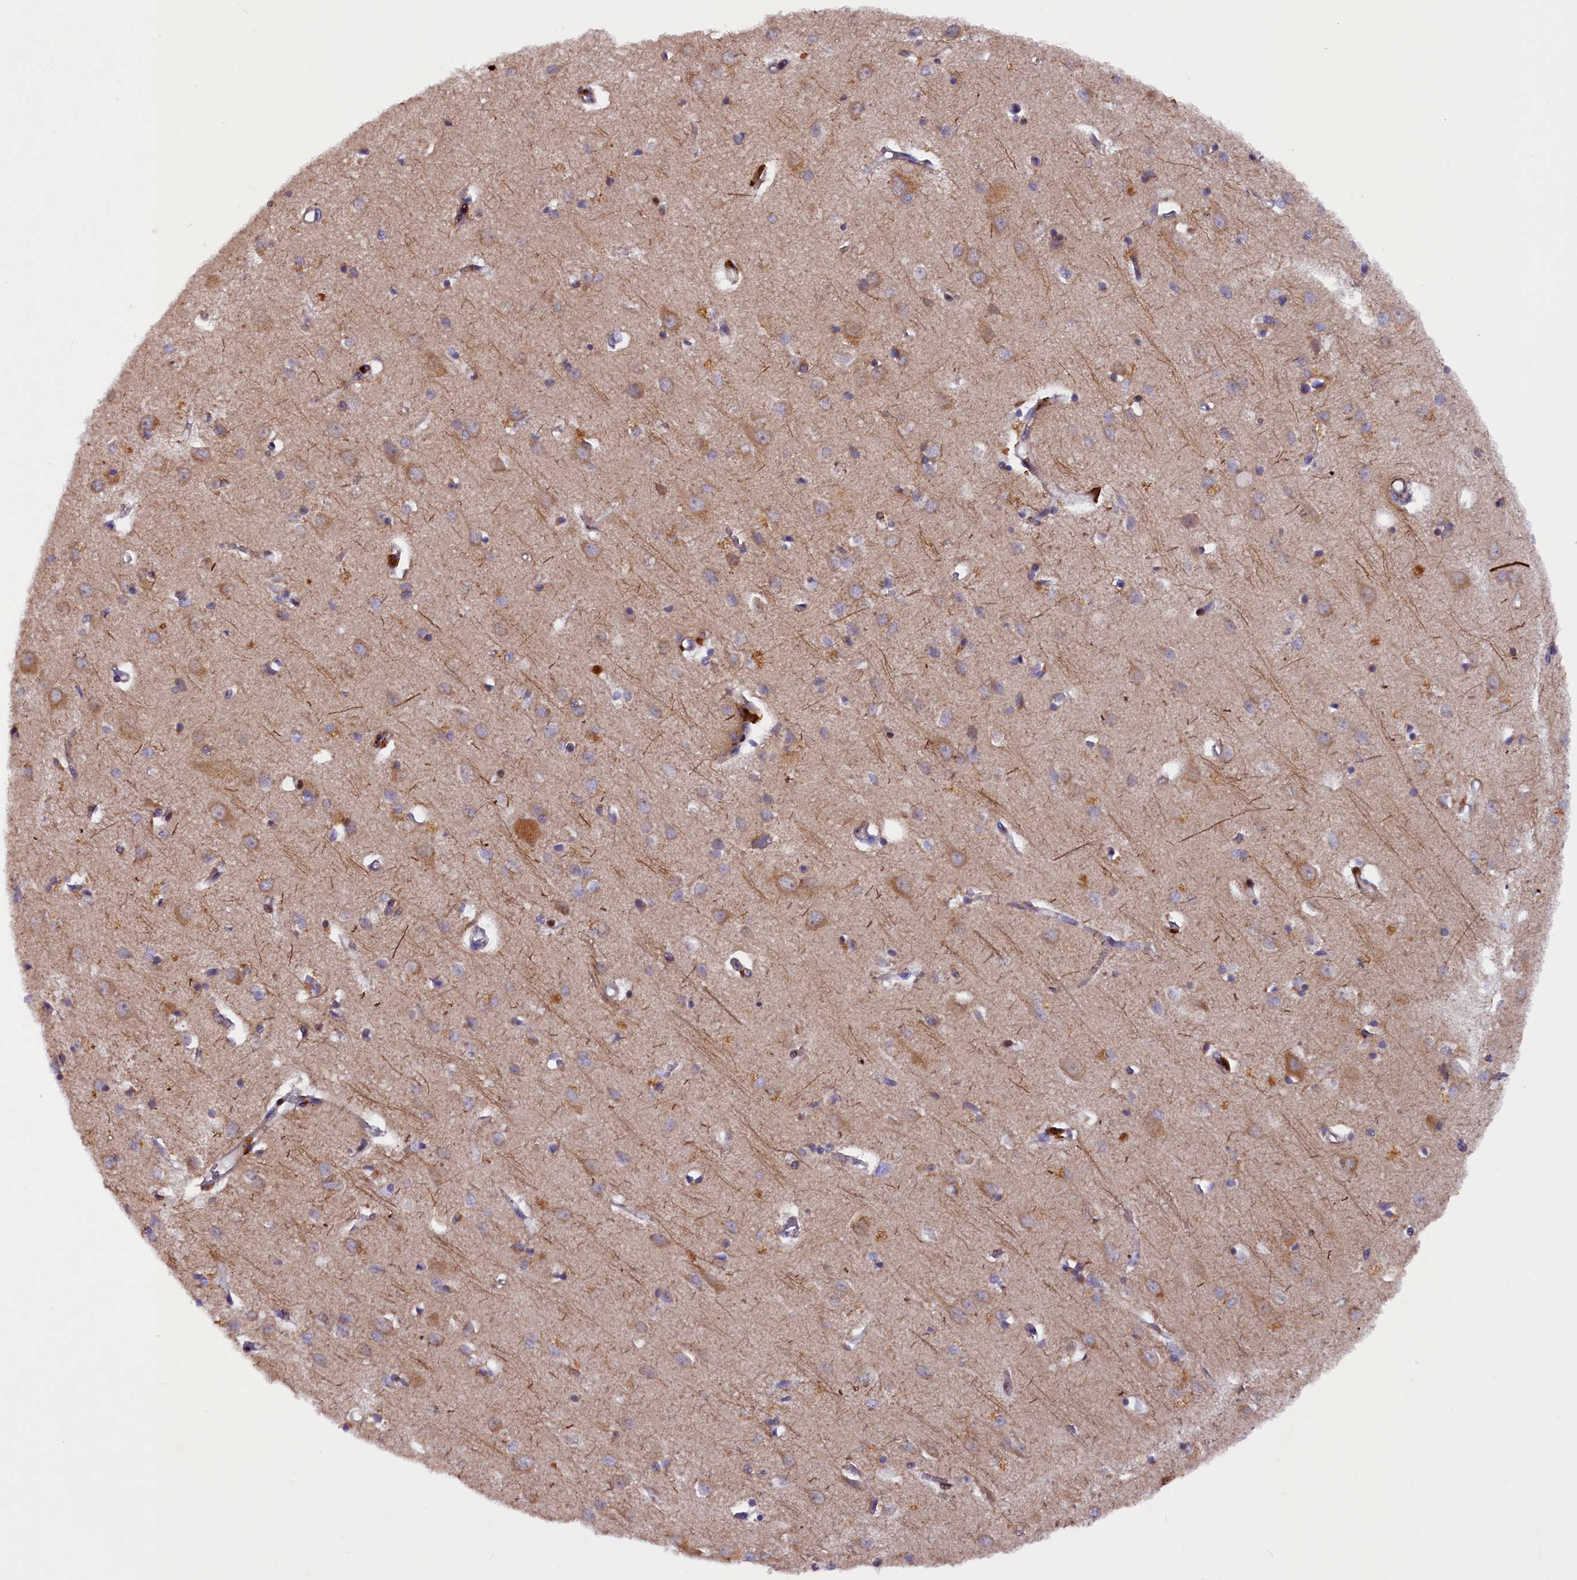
{"staining": {"intensity": "negative", "quantity": "none", "location": "none"}, "tissue": "cerebral cortex", "cell_type": "Endothelial cells", "image_type": "normal", "snomed": [{"axis": "morphology", "description": "Normal tissue, NOS"}, {"axis": "topography", "description": "Cerebral cortex"}], "caption": "An image of human cerebral cortex is negative for staining in endothelial cells. (DAB (3,3'-diaminobenzidine) IHC with hematoxylin counter stain).", "gene": "ARRDC4", "patient": {"sex": "female", "age": 64}}